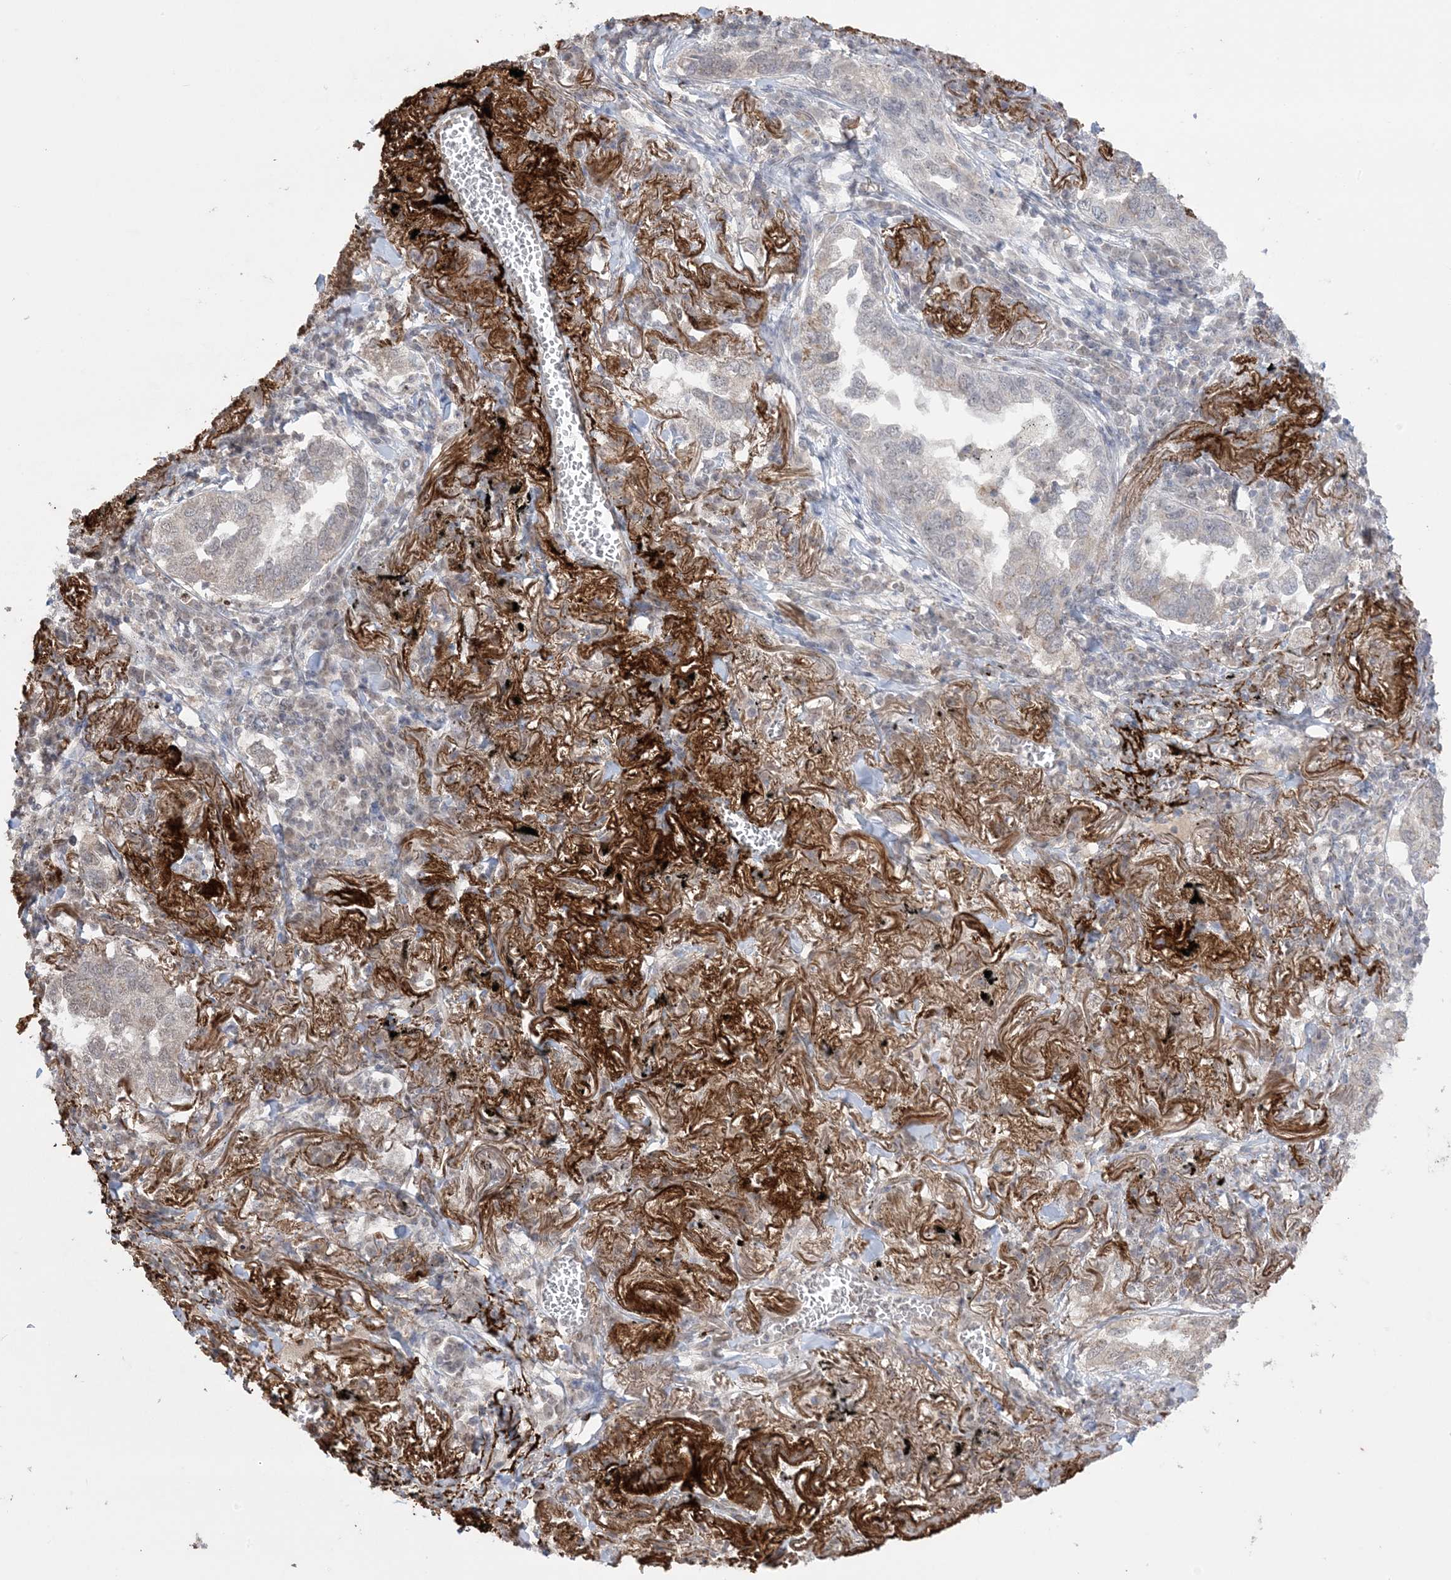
{"staining": {"intensity": "negative", "quantity": "none", "location": "none"}, "tissue": "lung cancer", "cell_type": "Tumor cells", "image_type": "cancer", "snomed": [{"axis": "morphology", "description": "Adenocarcinoma, NOS"}, {"axis": "topography", "description": "Lung"}], "caption": "Immunohistochemistry micrograph of lung cancer (adenocarcinoma) stained for a protein (brown), which displays no positivity in tumor cells. (DAB immunohistochemistry visualized using brightfield microscopy, high magnification).", "gene": "XRN1", "patient": {"sex": "male", "age": 65}}